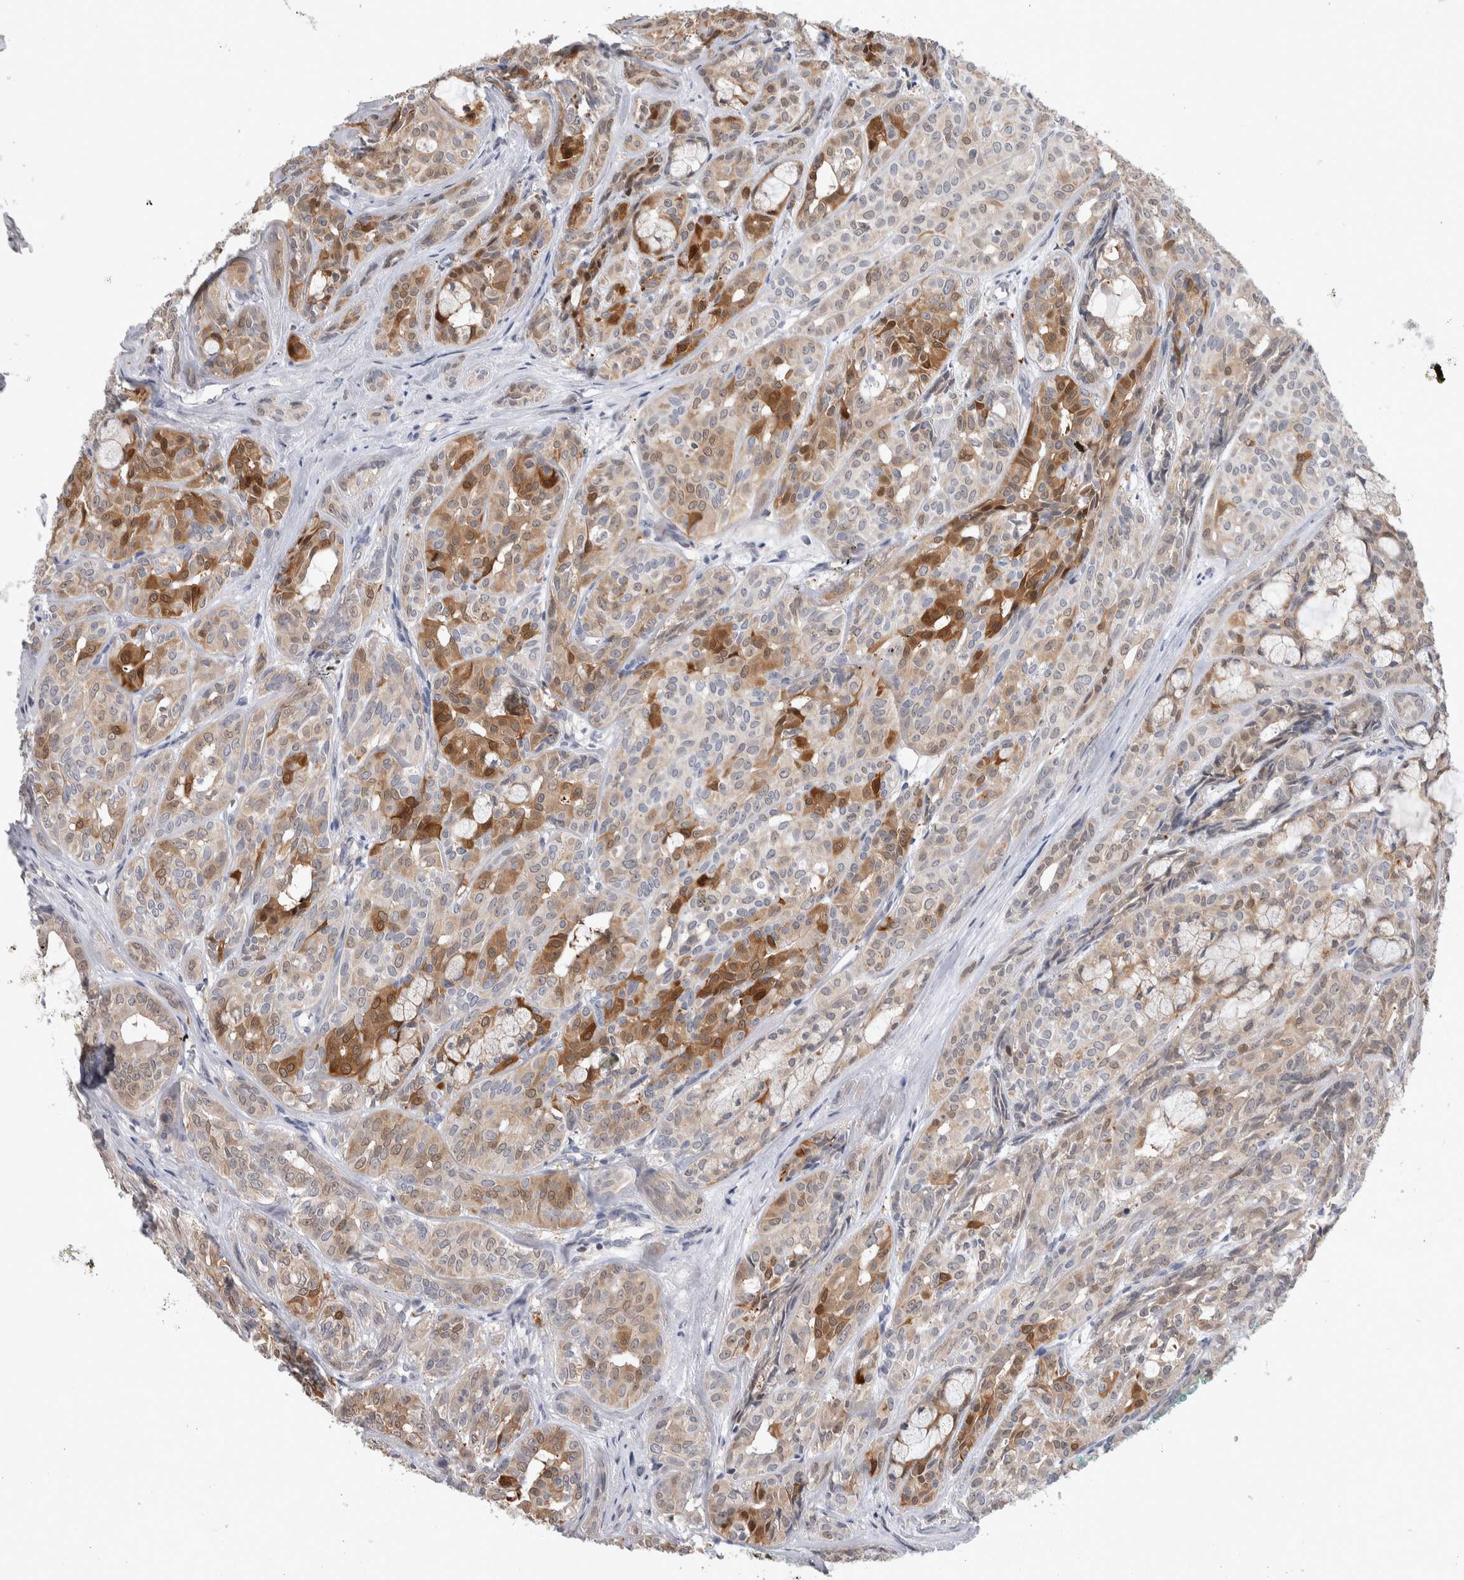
{"staining": {"intensity": "moderate", "quantity": "25%-75%", "location": "cytoplasmic/membranous,nuclear"}, "tissue": "head and neck cancer", "cell_type": "Tumor cells", "image_type": "cancer", "snomed": [{"axis": "morphology", "description": "Adenocarcinoma, NOS"}, {"axis": "topography", "description": "Salivary gland, NOS"}, {"axis": "topography", "description": "Head-Neck"}], "caption": "Head and neck cancer (adenocarcinoma) stained with a brown dye displays moderate cytoplasmic/membranous and nuclear positive positivity in about 25%-75% of tumor cells.", "gene": "HTATIP2", "patient": {"sex": "female", "age": 76}}